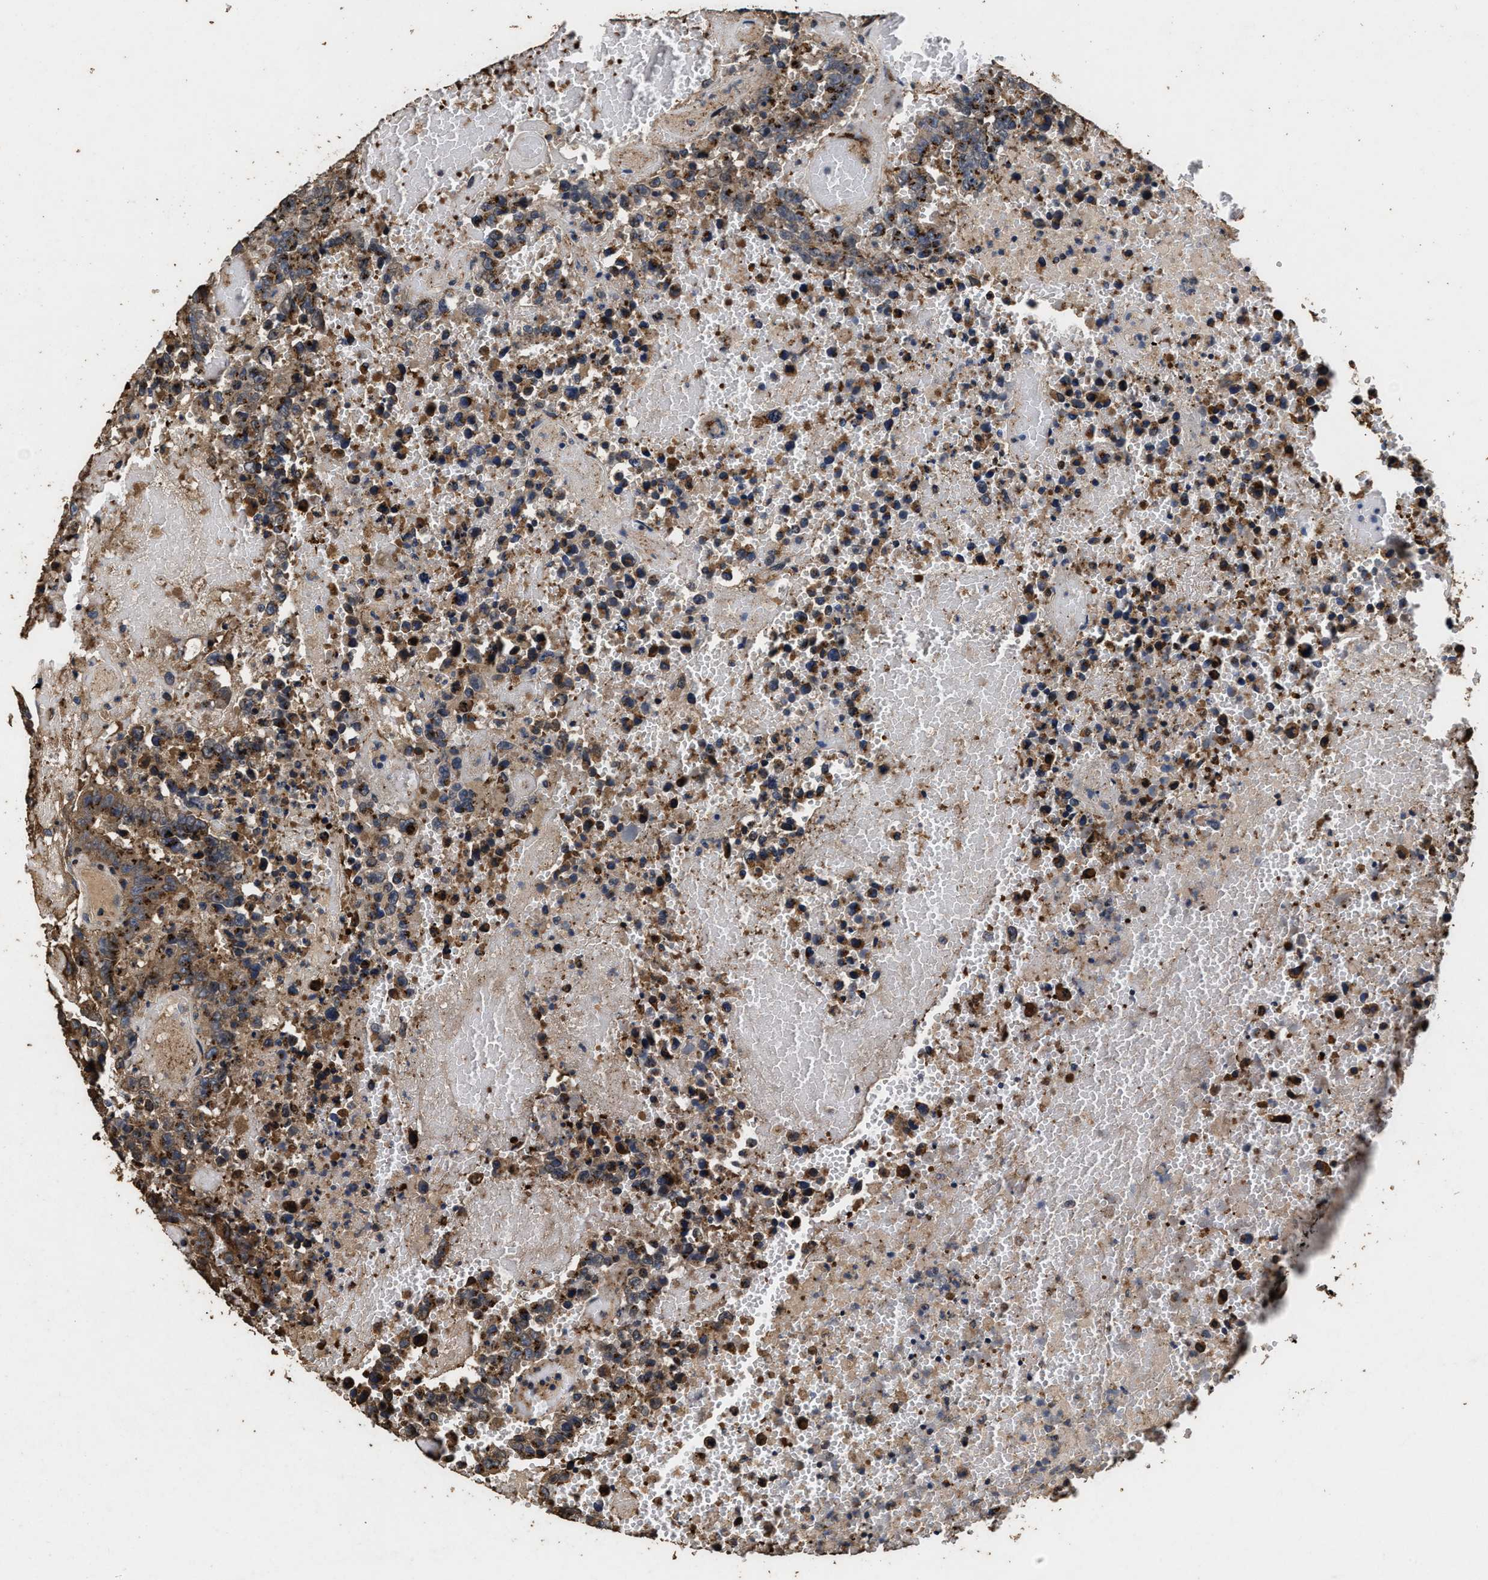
{"staining": {"intensity": "strong", "quantity": ">75%", "location": "cytoplasmic/membranous"}, "tissue": "testis cancer", "cell_type": "Tumor cells", "image_type": "cancer", "snomed": [{"axis": "morphology", "description": "Carcinoma, Embryonal, NOS"}, {"axis": "topography", "description": "Testis"}], "caption": "Testis embryonal carcinoma was stained to show a protein in brown. There is high levels of strong cytoplasmic/membranous staining in approximately >75% of tumor cells.", "gene": "TPST2", "patient": {"sex": "male", "age": 25}}